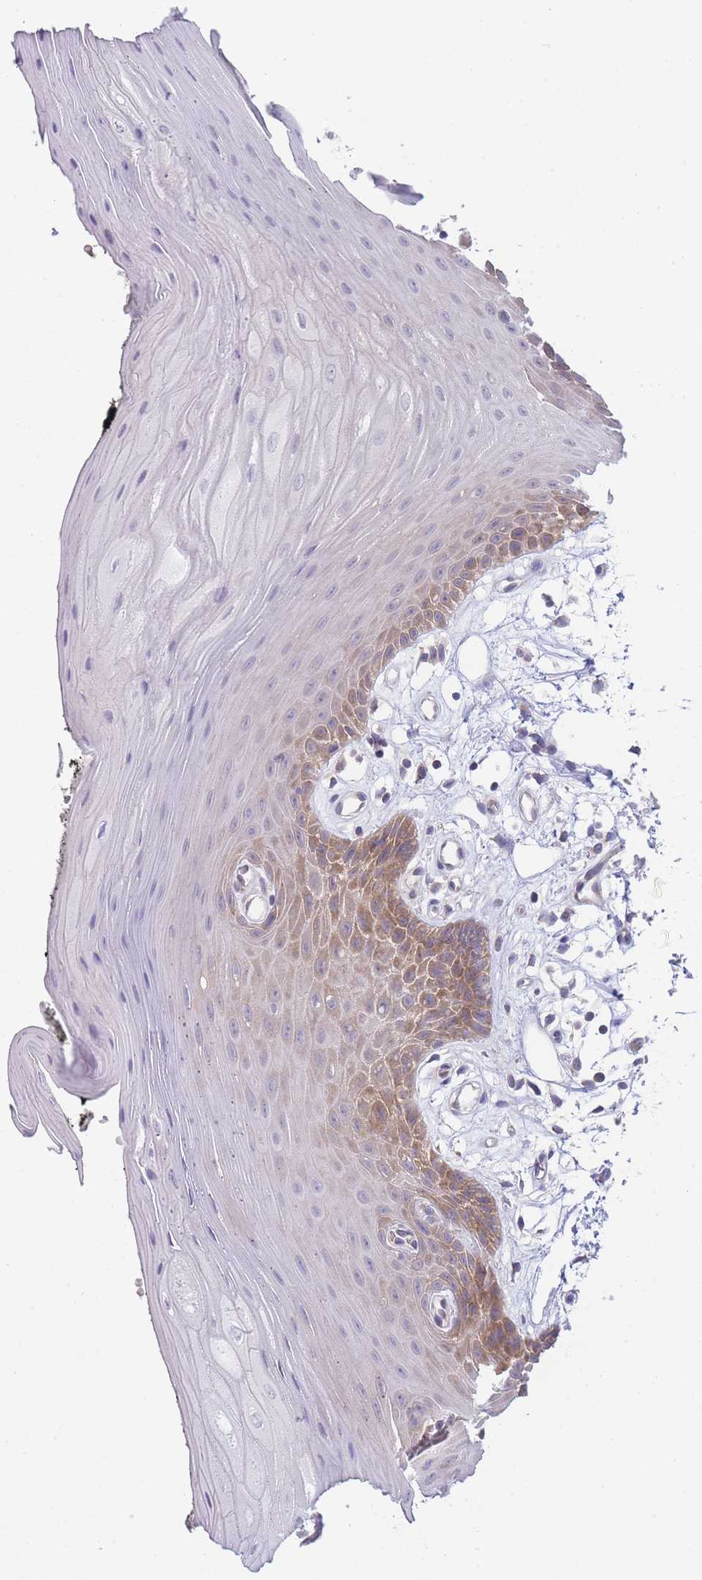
{"staining": {"intensity": "moderate", "quantity": "<25%", "location": "cytoplasmic/membranous"}, "tissue": "oral mucosa", "cell_type": "Squamous epithelial cells", "image_type": "normal", "snomed": [{"axis": "morphology", "description": "Normal tissue, NOS"}, {"axis": "topography", "description": "Oral tissue"}, {"axis": "topography", "description": "Tounge, NOS"}], "caption": "Oral mucosa stained with immunohistochemistry (IHC) exhibits moderate cytoplasmic/membranous staining in approximately <25% of squamous epithelial cells.", "gene": "PFDN6", "patient": {"sex": "female", "age": 59}}